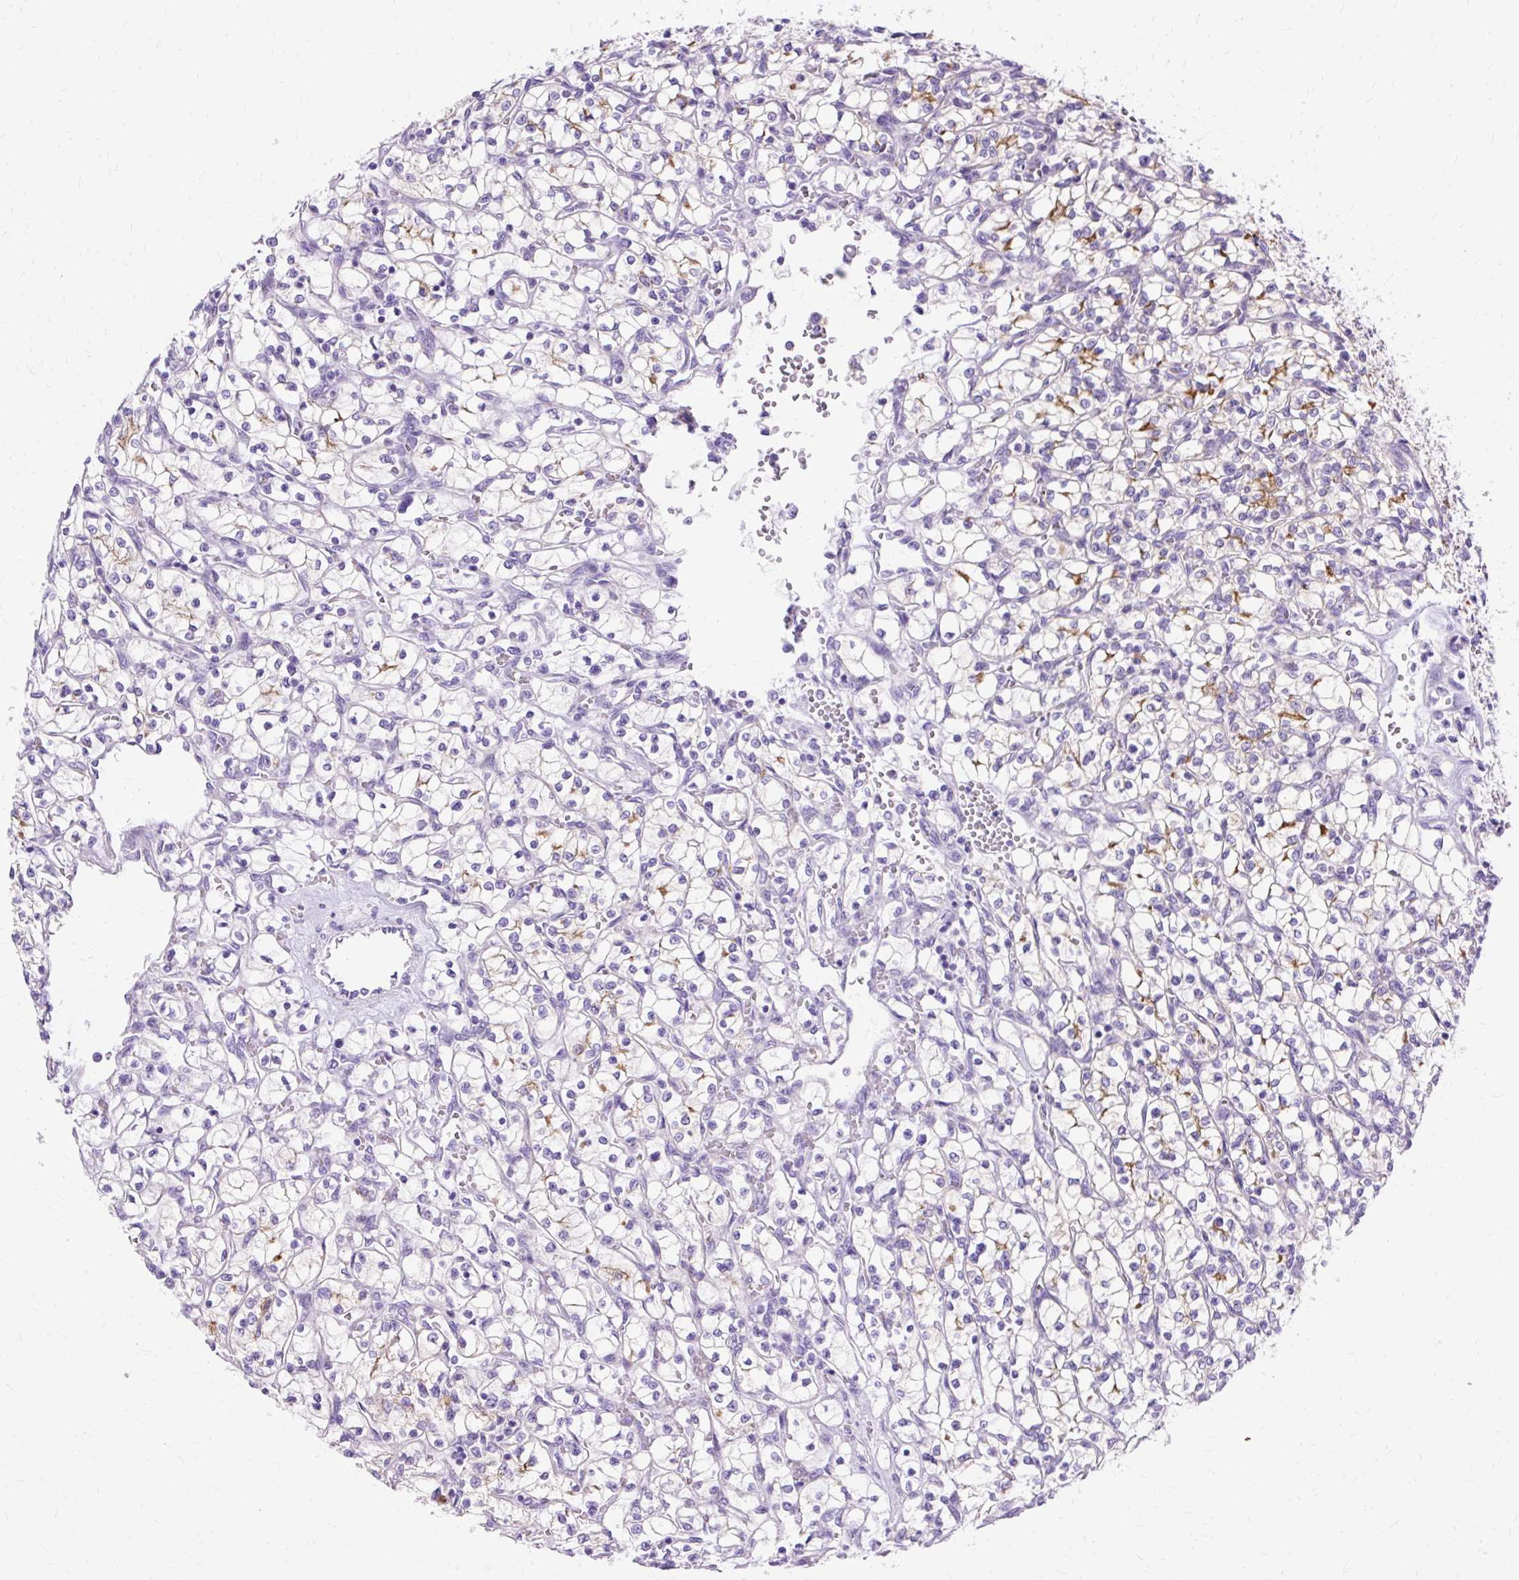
{"staining": {"intensity": "negative", "quantity": "none", "location": "none"}, "tissue": "renal cancer", "cell_type": "Tumor cells", "image_type": "cancer", "snomed": [{"axis": "morphology", "description": "Adenocarcinoma, NOS"}, {"axis": "topography", "description": "Kidney"}], "caption": "IHC histopathology image of neoplastic tissue: human adenocarcinoma (renal) stained with DAB (3,3'-diaminobenzidine) exhibits no significant protein positivity in tumor cells.", "gene": "MYO6", "patient": {"sex": "female", "age": 64}}